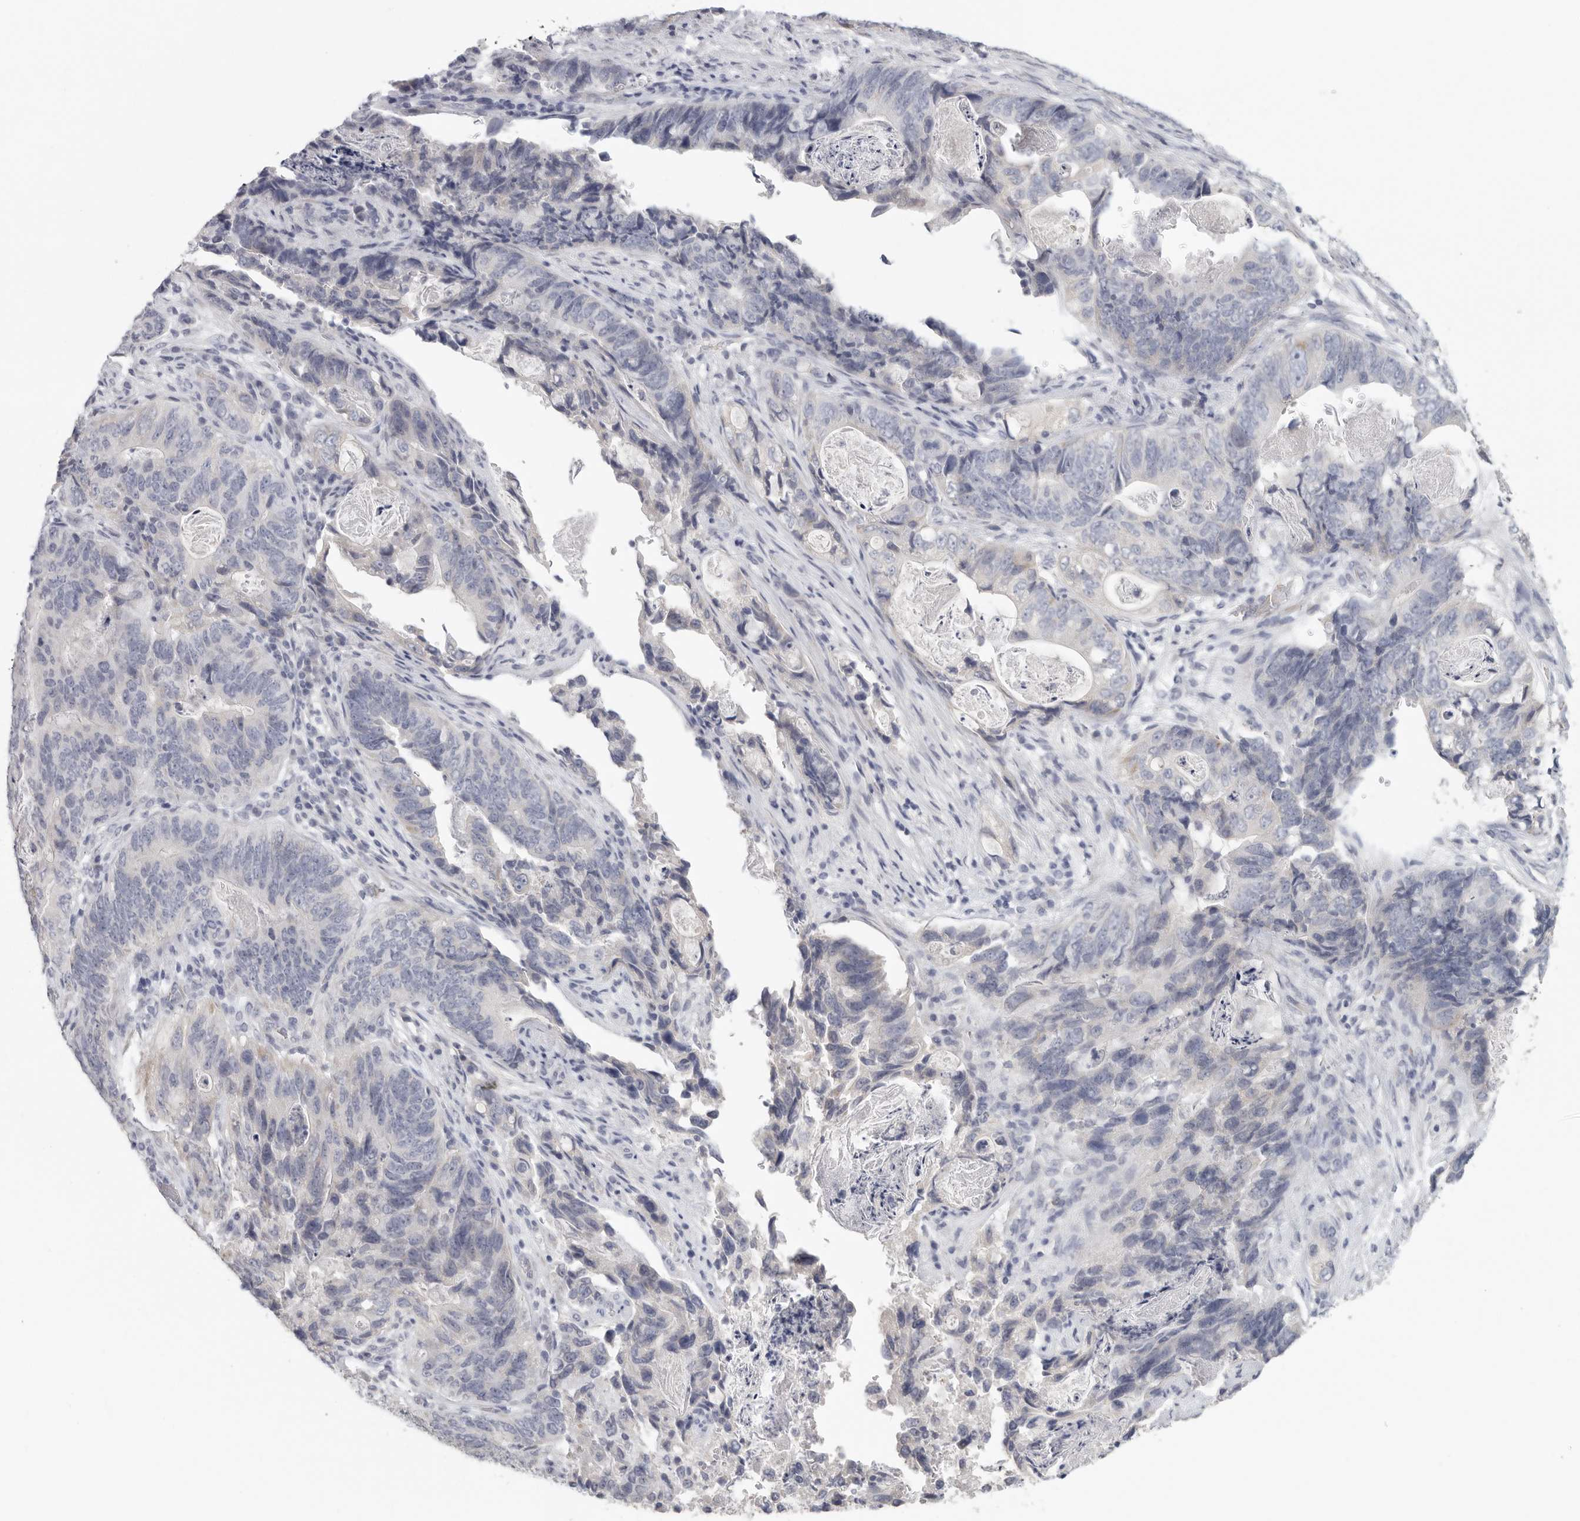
{"staining": {"intensity": "negative", "quantity": "none", "location": "none"}, "tissue": "stomach cancer", "cell_type": "Tumor cells", "image_type": "cancer", "snomed": [{"axis": "morphology", "description": "Normal tissue, NOS"}, {"axis": "morphology", "description": "Adenocarcinoma, NOS"}, {"axis": "topography", "description": "Stomach"}], "caption": "High power microscopy histopathology image of an immunohistochemistry histopathology image of stomach adenocarcinoma, revealing no significant expression in tumor cells. (Brightfield microscopy of DAB immunohistochemistry (IHC) at high magnification).", "gene": "DNAJC11", "patient": {"sex": "female", "age": 89}}